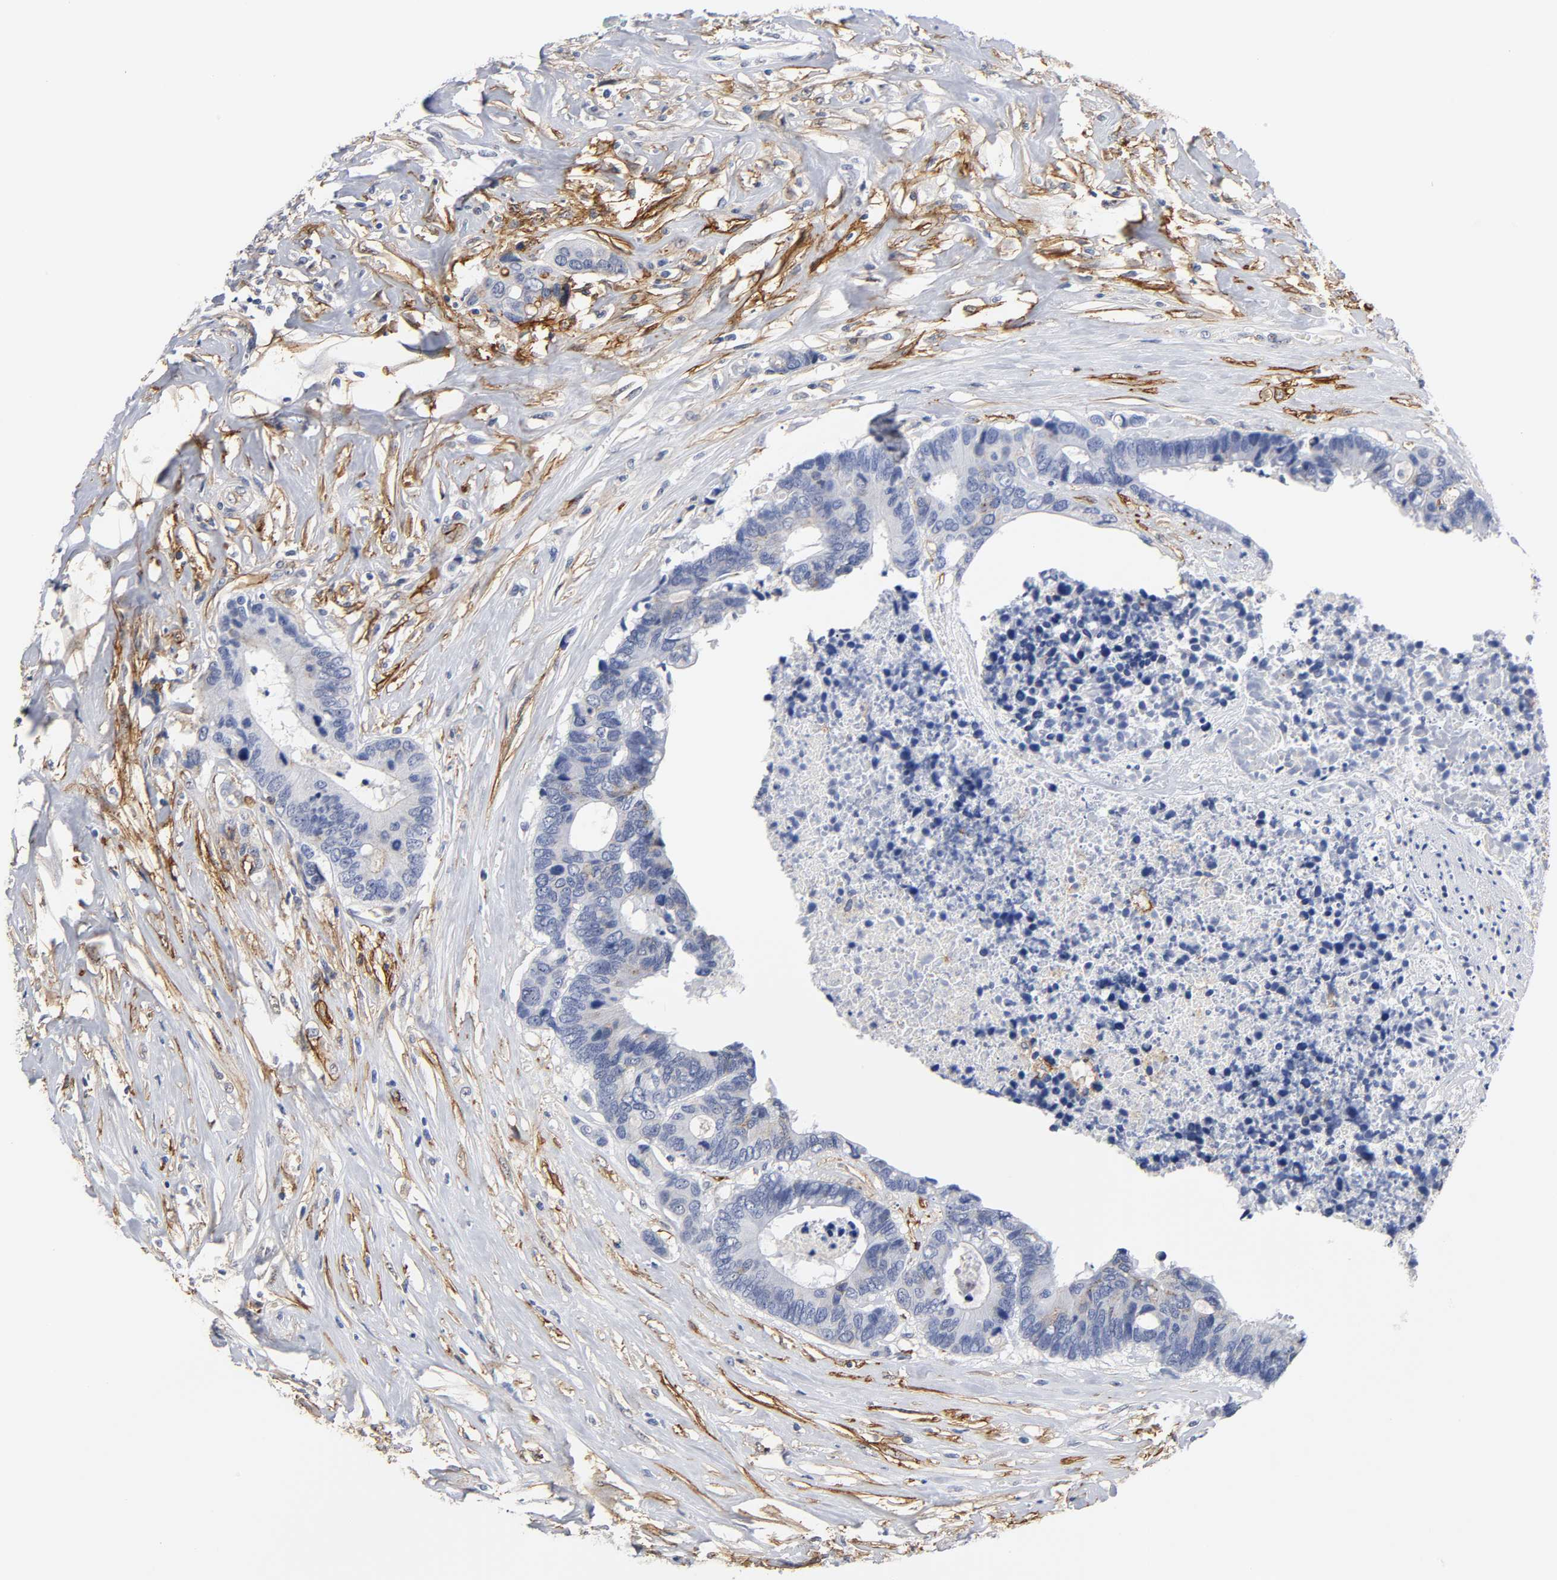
{"staining": {"intensity": "negative", "quantity": "none", "location": "none"}, "tissue": "colorectal cancer", "cell_type": "Tumor cells", "image_type": "cancer", "snomed": [{"axis": "morphology", "description": "Adenocarcinoma, NOS"}, {"axis": "topography", "description": "Rectum"}], "caption": "Immunohistochemical staining of colorectal cancer reveals no significant expression in tumor cells.", "gene": "ICAM1", "patient": {"sex": "male", "age": 55}}